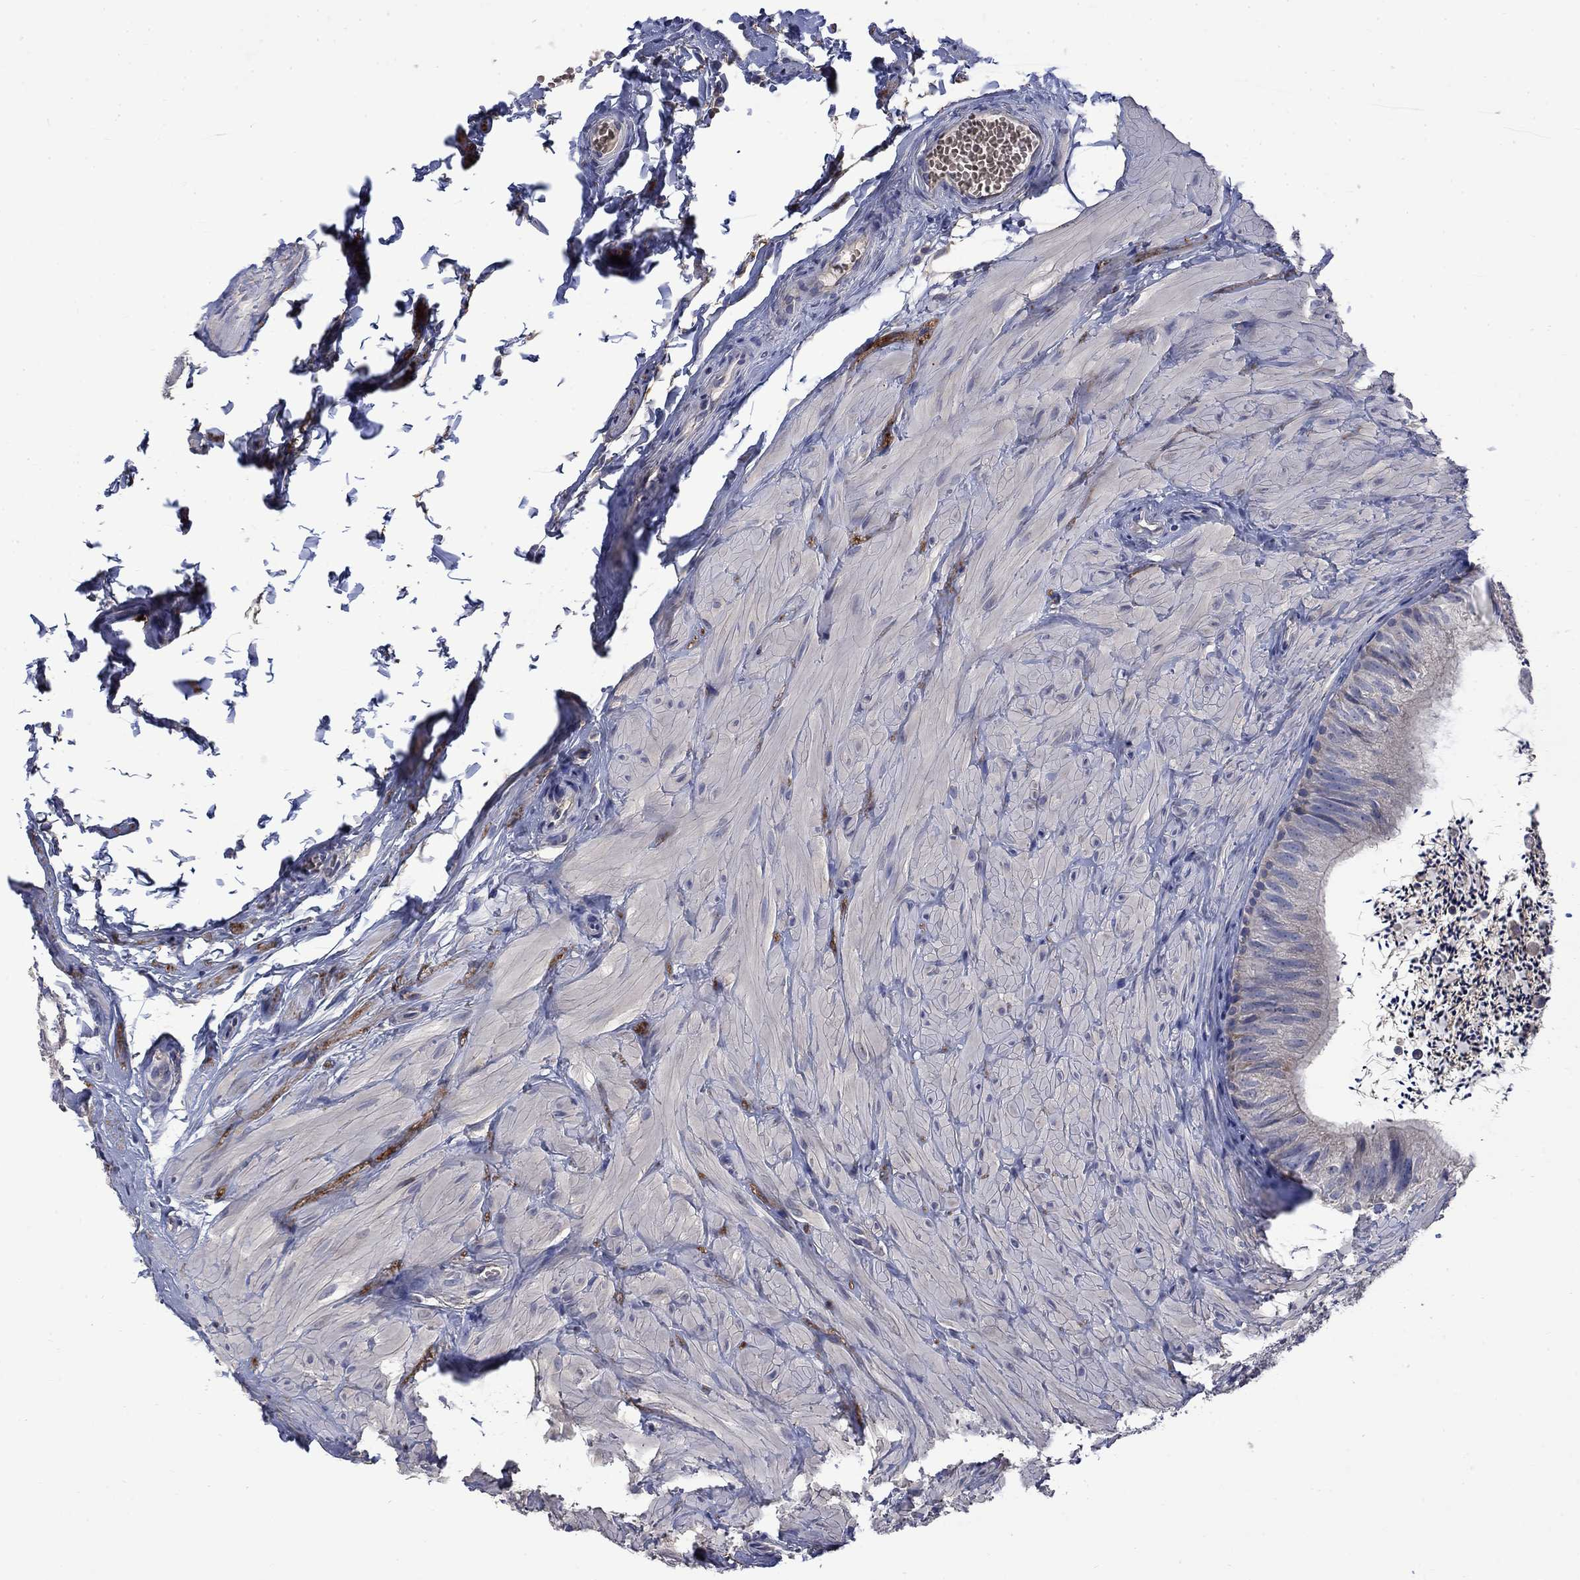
{"staining": {"intensity": "negative", "quantity": "none", "location": "none"}, "tissue": "epididymis", "cell_type": "Glandular cells", "image_type": "normal", "snomed": [{"axis": "morphology", "description": "Normal tissue, NOS"}, {"axis": "topography", "description": "Epididymis"}], "caption": "This is an IHC photomicrograph of unremarkable epididymis. There is no expression in glandular cells.", "gene": "HSPA12A", "patient": {"sex": "male", "age": 32}}